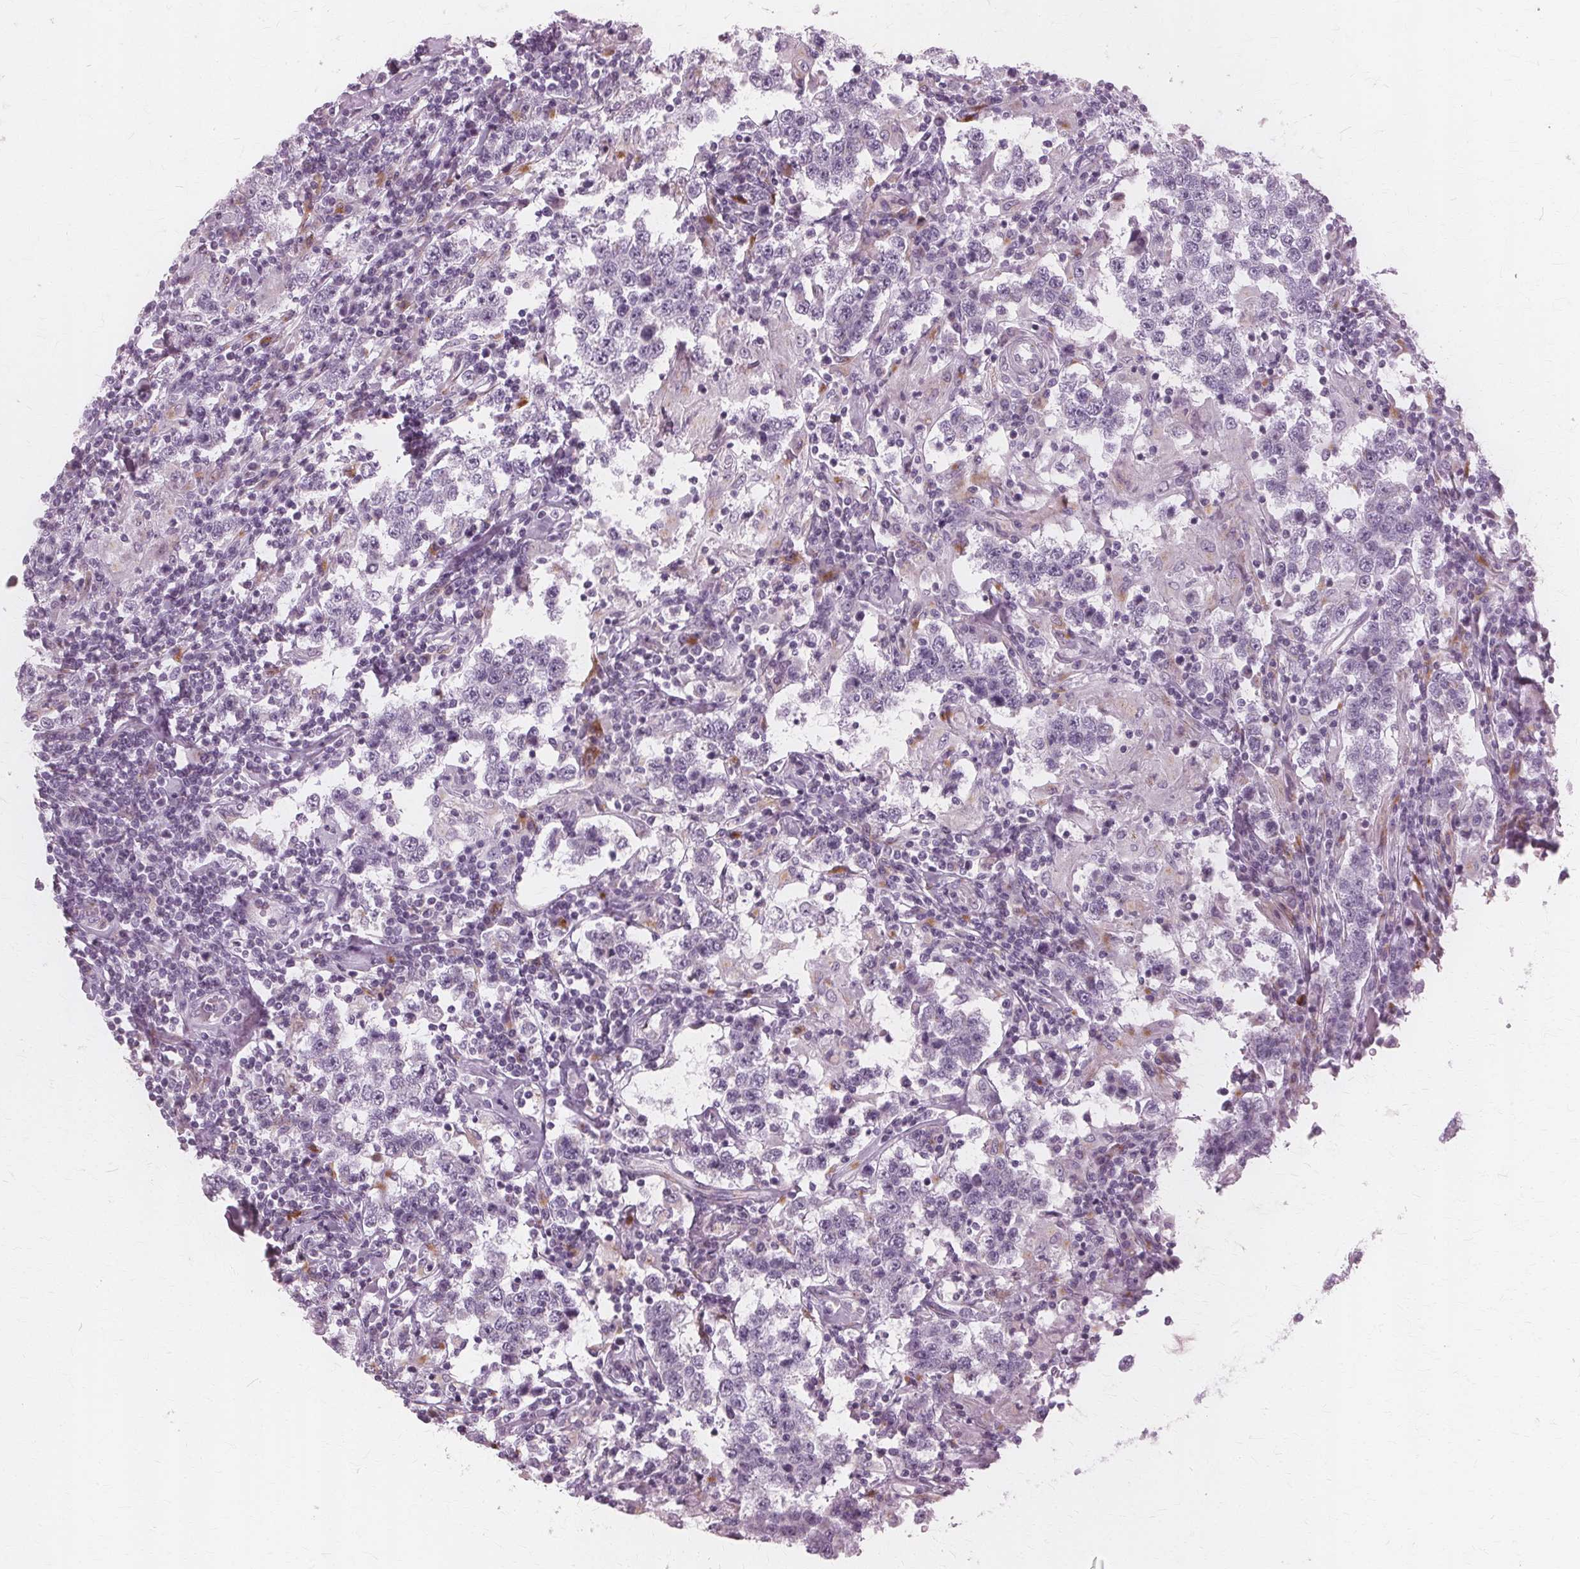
{"staining": {"intensity": "negative", "quantity": "none", "location": "none"}, "tissue": "testis cancer", "cell_type": "Tumor cells", "image_type": "cancer", "snomed": [{"axis": "morphology", "description": "Seminoma, NOS"}, {"axis": "morphology", "description": "Carcinoma, Embryonal, NOS"}, {"axis": "topography", "description": "Testis"}], "caption": "Testis cancer (seminoma) was stained to show a protein in brown. There is no significant staining in tumor cells. (DAB (3,3'-diaminobenzidine) immunohistochemistry (IHC) visualized using brightfield microscopy, high magnification).", "gene": "DNASE2", "patient": {"sex": "male", "age": 41}}